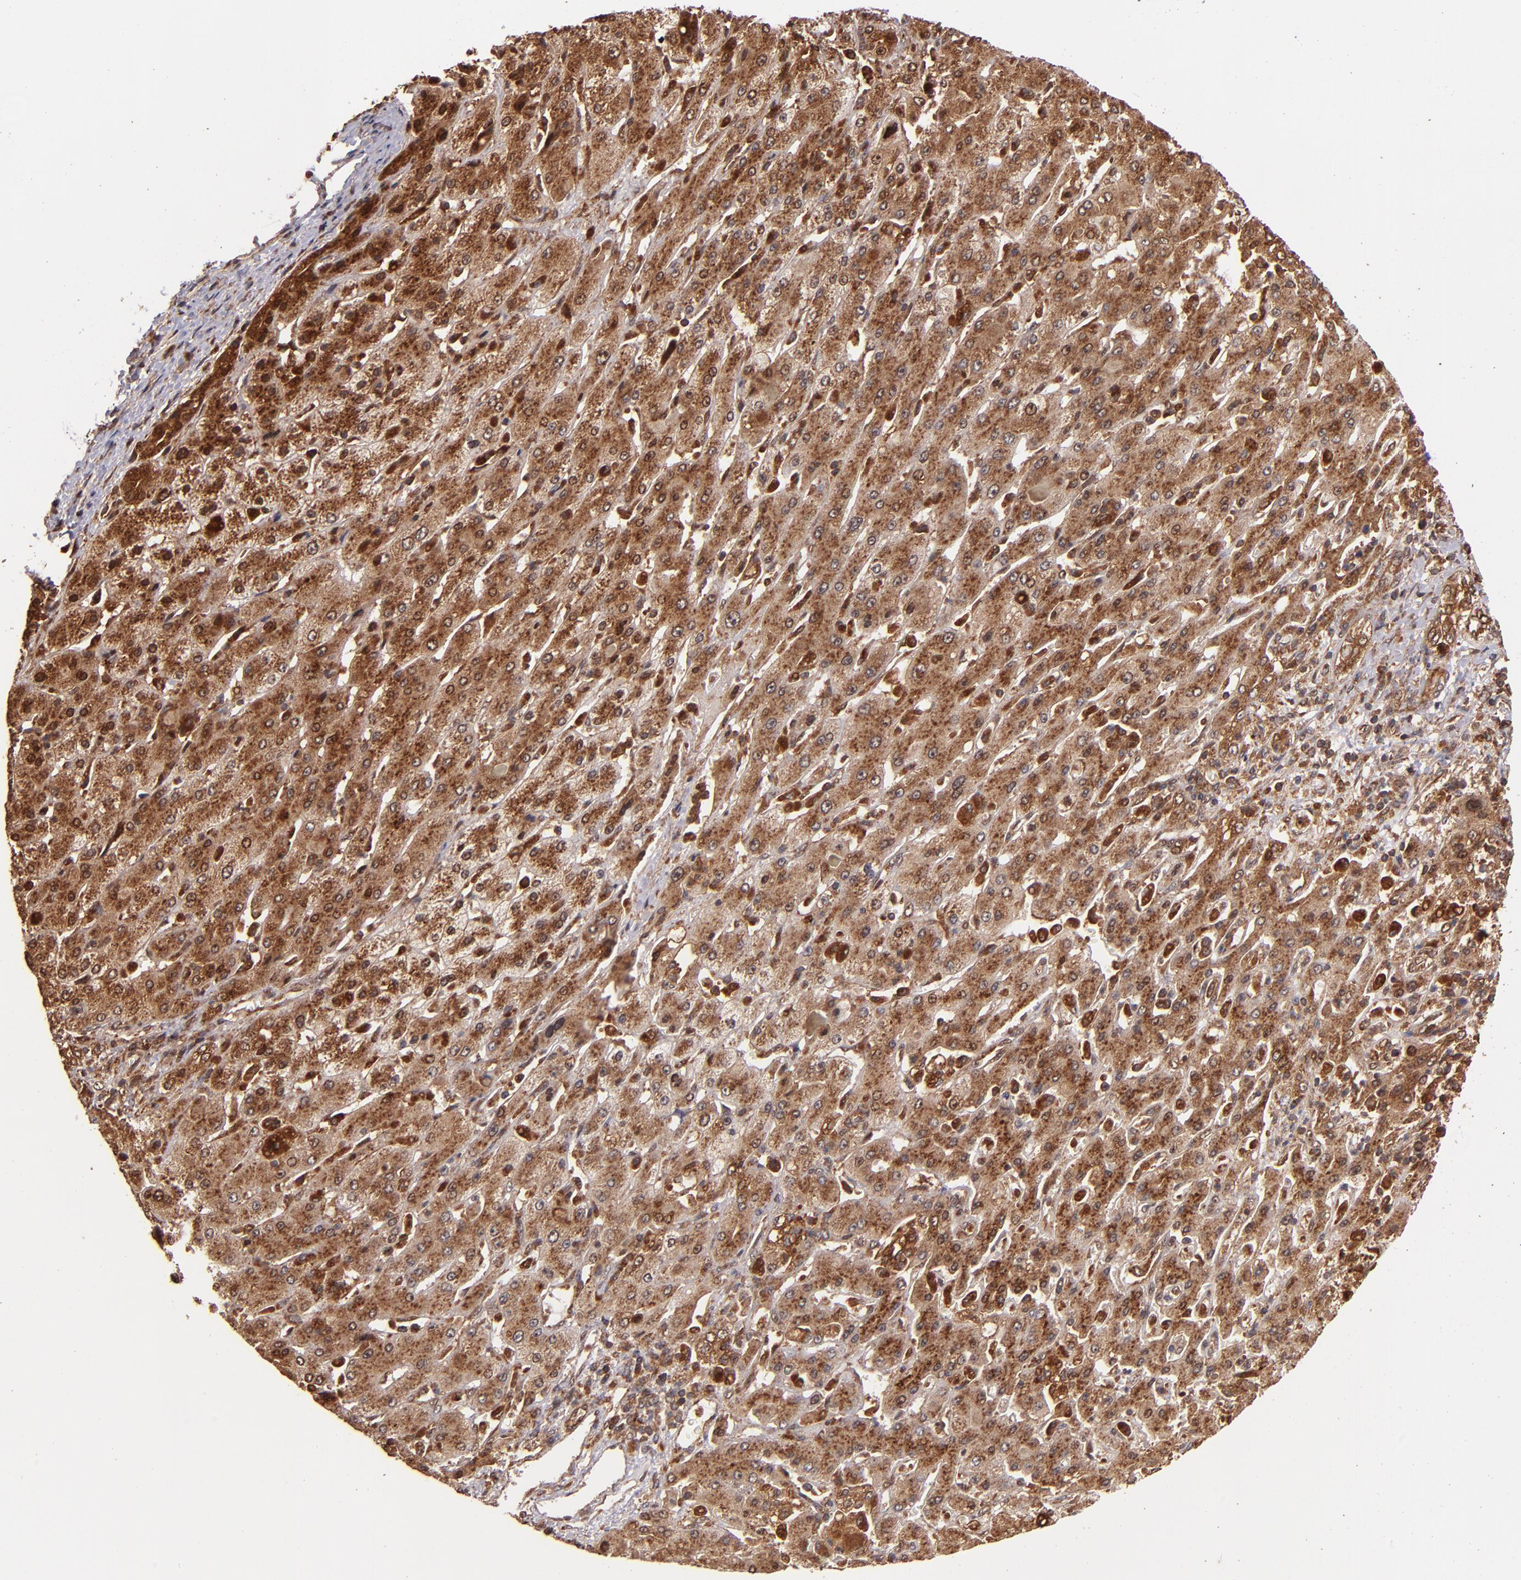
{"staining": {"intensity": "strong", "quantity": ">75%", "location": "cytoplasmic/membranous"}, "tissue": "liver cancer", "cell_type": "Tumor cells", "image_type": "cancer", "snomed": [{"axis": "morphology", "description": "Cholangiocarcinoma"}, {"axis": "topography", "description": "Liver"}], "caption": "The micrograph reveals a brown stain indicating the presence of a protein in the cytoplasmic/membranous of tumor cells in liver cancer. Ihc stains the protein of interest in brown and the nuclei are stained blue.", "gene": "STX8", "patient": {"sex": "female", "age": 52}}